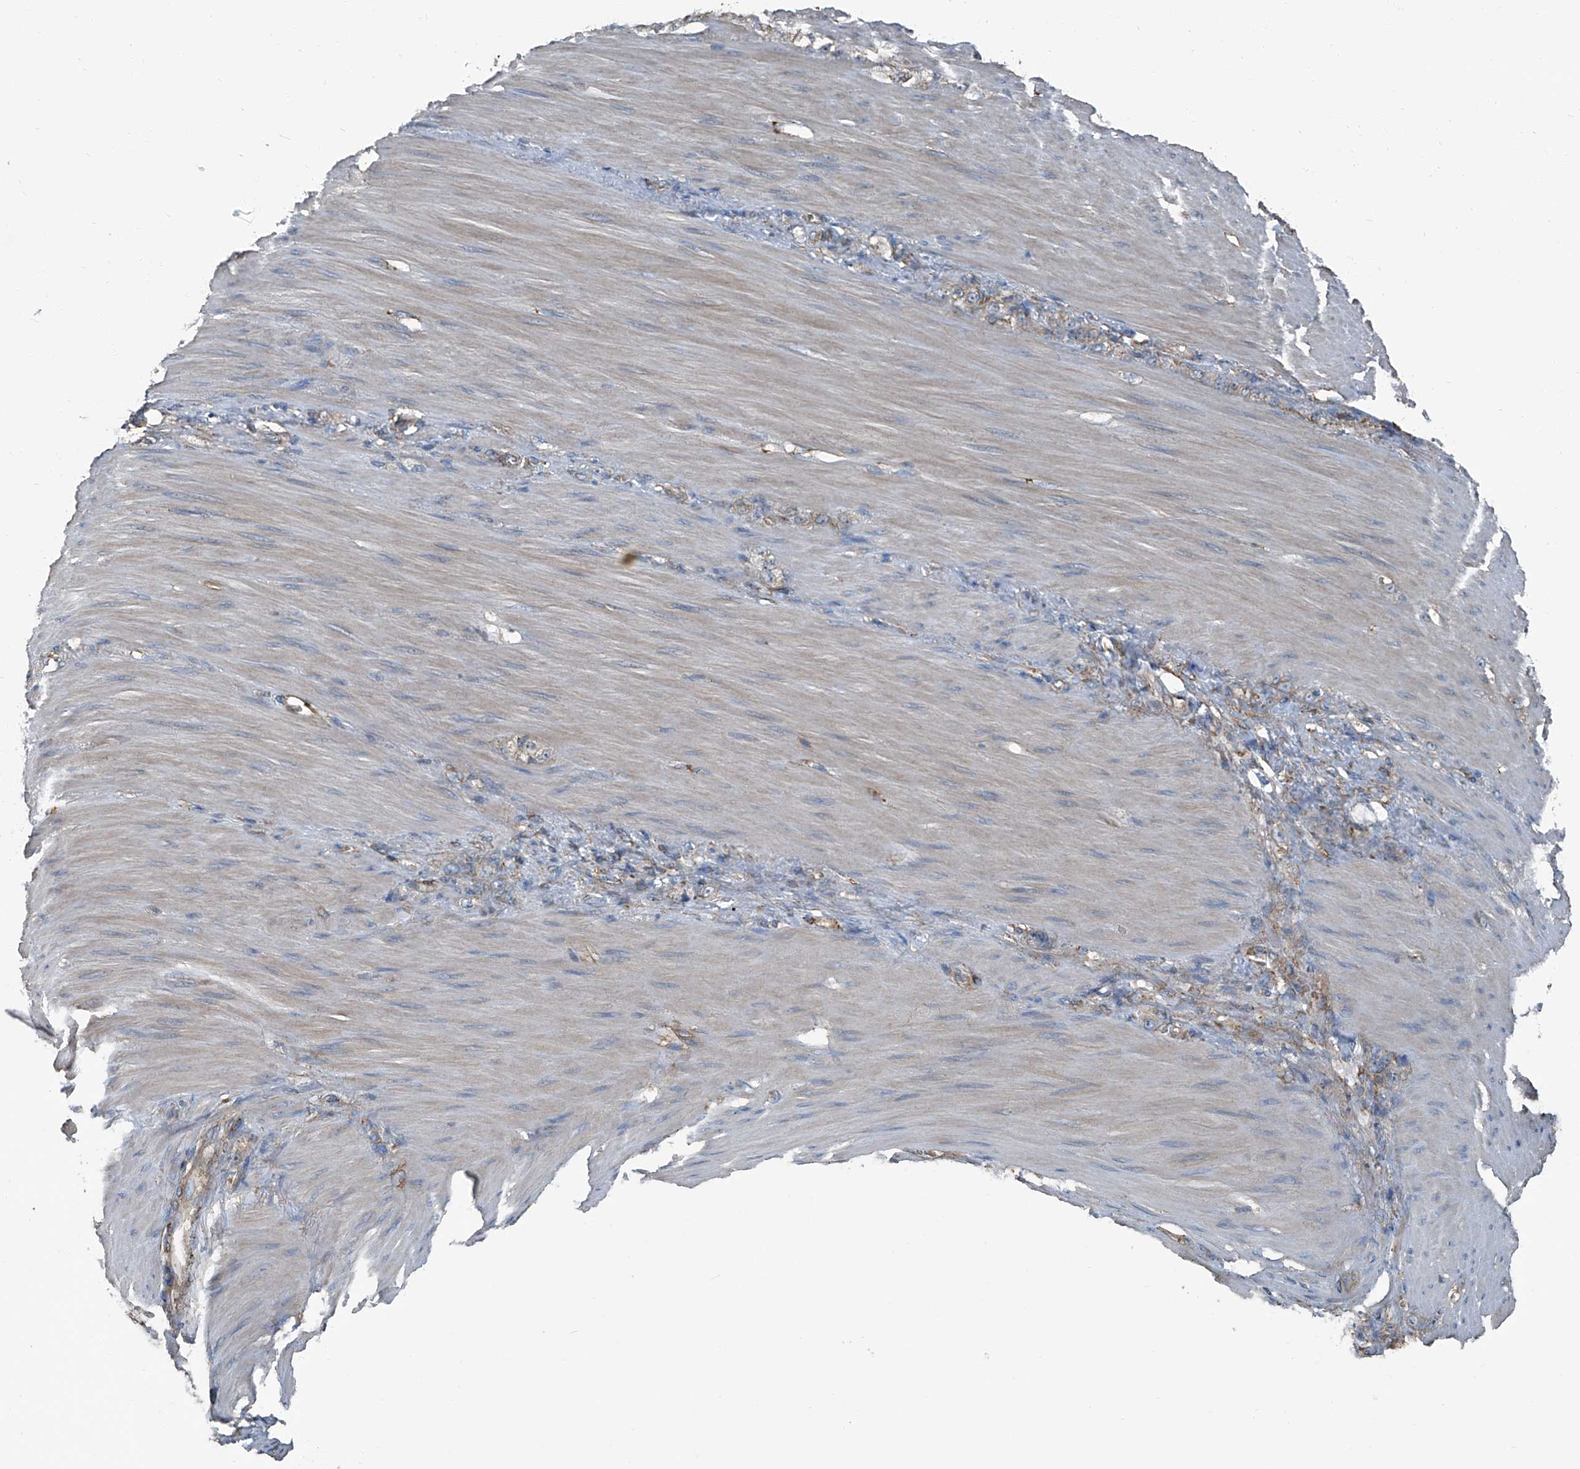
{"staining": {"intensity": "weak", "quantity": "25%-75%", "location": "cytoplasmic/membranous"}, "tissue": "stomach cancer", "cell_type": "Tumor cells", "image_type": "cancer", "snomed": [{"axis": "morphology", "description": "Normal tissue, NOS"}, {"axis": "morphology", "description": "Adenocarcinoma, NOS"}, {"axis": "topography", "description": "Stomach"}], "caption": "Stomach cancer (adenocarcinoma) tissue demonstrates weak cytoplasmic/membranous staining in approximately 25%-75% of tumor cells", "gene": "SEPTIN7", "patient": {"sex": "male", "age": 82}}